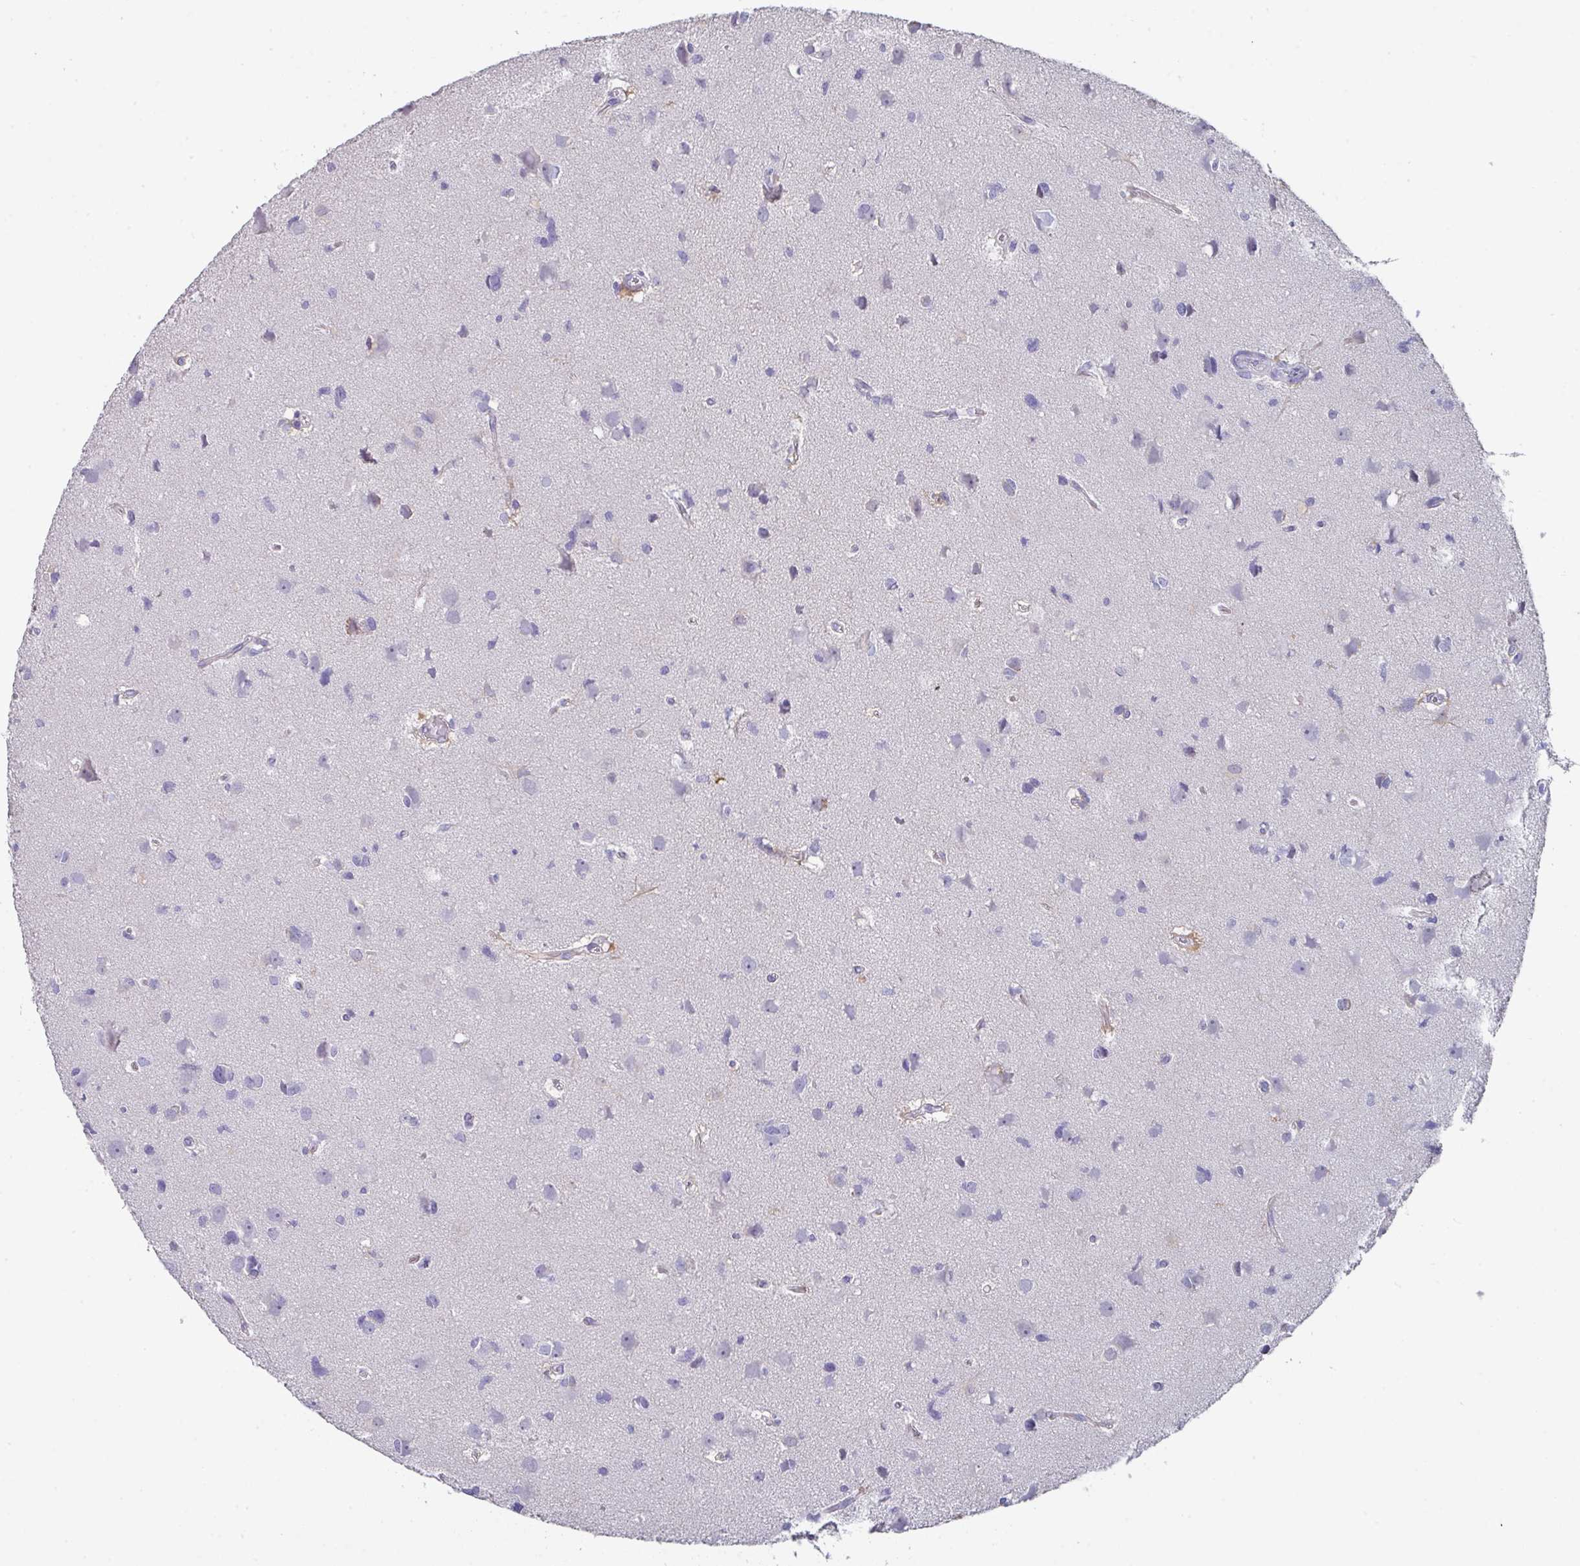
{"staining": {"intensity": "negative", "quantity": "none", "location": "none"}, "tissue": "glioma", "cell_type": "Tumor cells", "image_type": "cancer", "snomed": [{"axis": "morphology", "description": "Glioma, malignant, High grade"}, {"axis": "topography", "description": "Brain"}], "caption": "Glioma stained for a protein using immunohistochemistry (IHC) reveals no positivity tumor cells.", "gene": "DEFB115", "patient": {"sex": "male", "age": 23}}